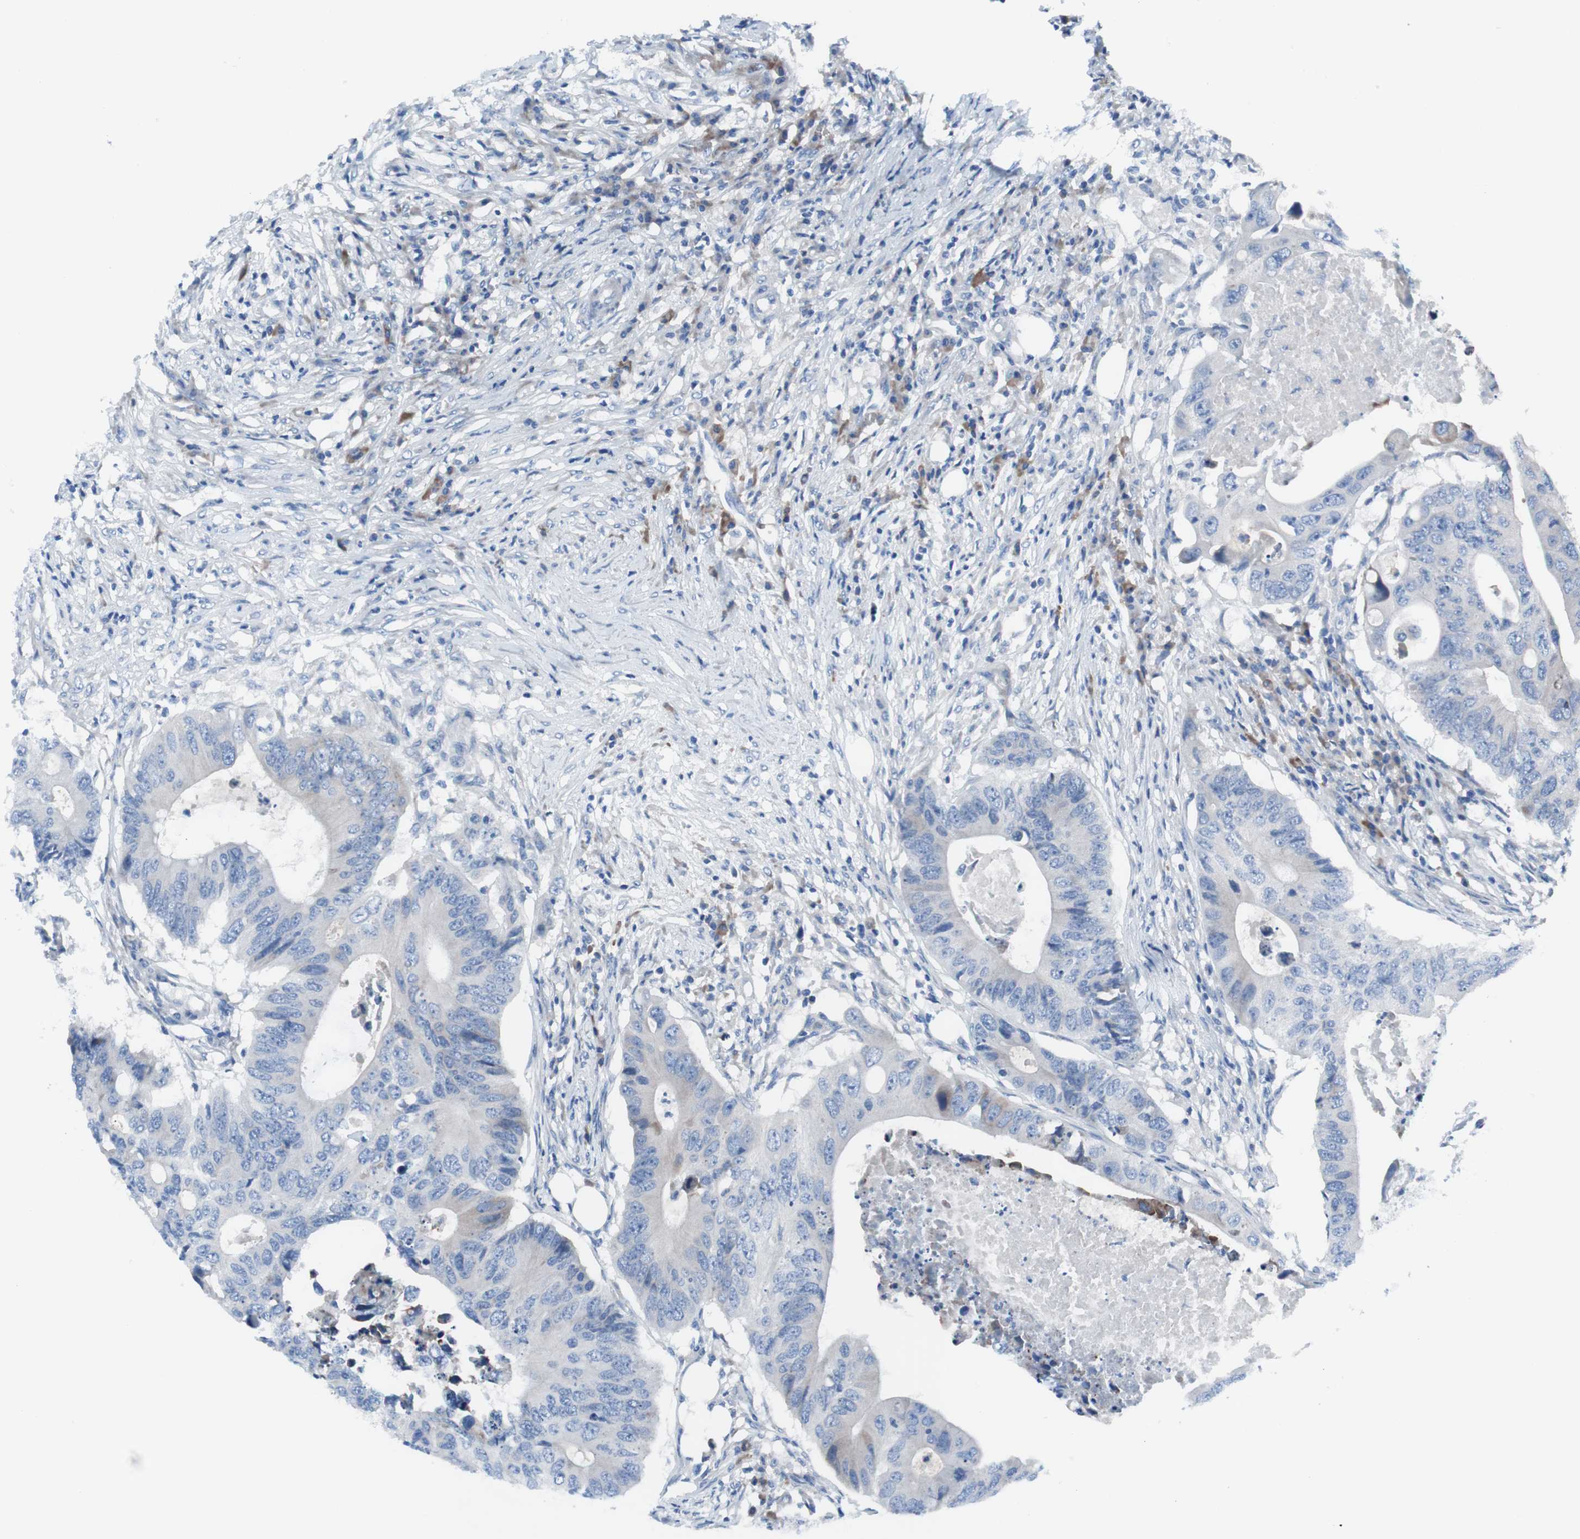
{"staining": {"intensity": "weak", "quantity": "25%-75%", "location": "cytoplasmic/membranous"}, "tissue": "colorectal cancer", "cell_type": "Tumor cells", "image_type": "cancer", "snomed": [{"axis": "morphology", "description": "Adenocarcinoma, NOS"}, {"axis": "topography", "description": "Colon"}], "caption": "A high-resolution image shows IHC staining of colorectal adenocarcinoma, which displays weak cytoplasmic/membranous positivity in about 25%-75% of tumor cells. The protein is stained brown, and the nuclei are stained in blue (DAB (3,3'-diaminobenzidine) IHC with brightfield microscopy, high magnification).", "gene": "KANSL1", "patient": {"sex": "male", "age": 71}}